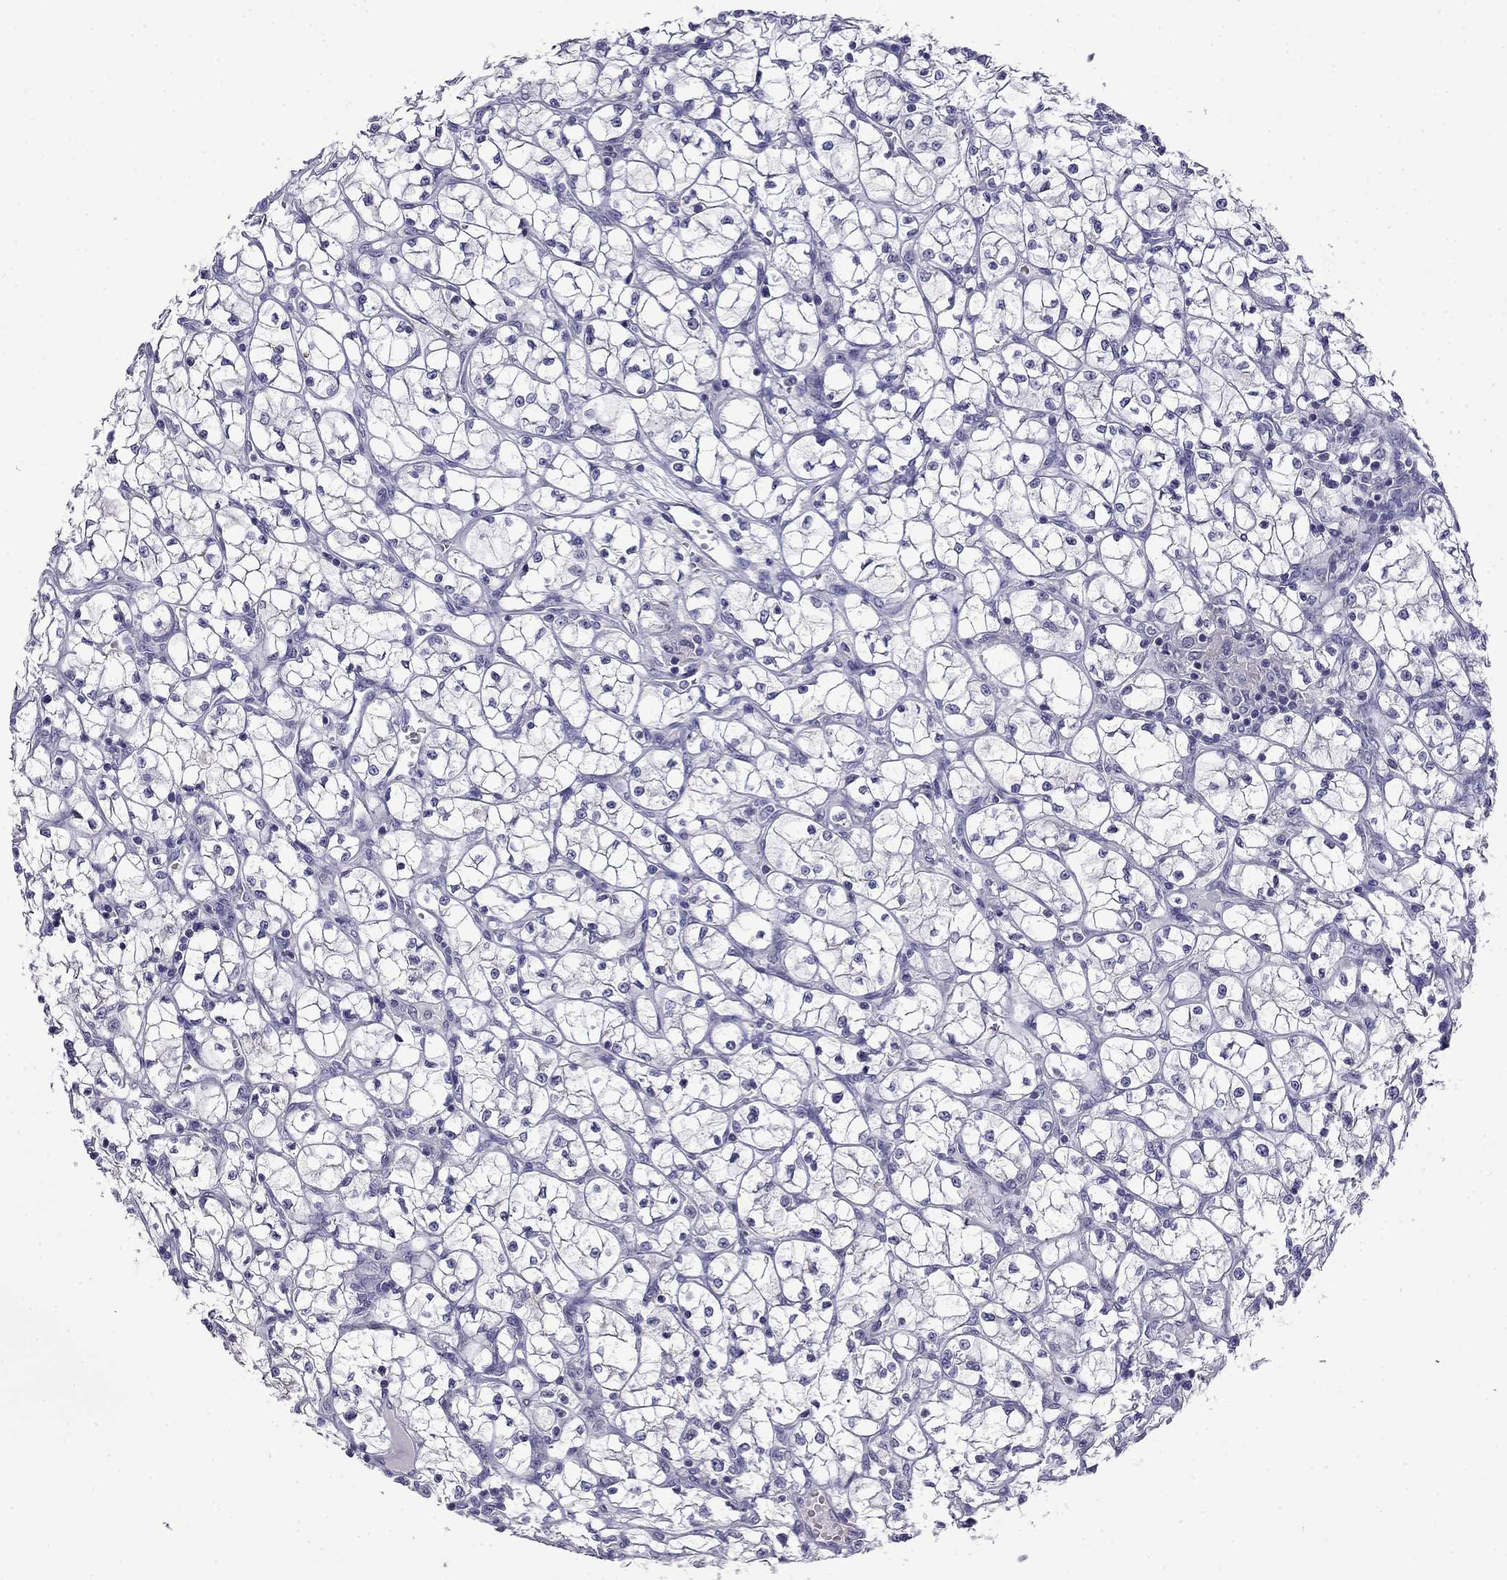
{"staining": {"intensity": "negative", "quantity": "none", "location": "none"}, "tissue": "renal cancer", "cell_type": "Tumor cells", "image_type": "cancer", "snomed": [{"axis": "morphology", "description": "Adenocarcinoma, NOS"}, {"axis": "topography", "description": "Kidney"}], "caption": "Immunohistochemistry (IHC) histopathology image of neoplastic tissue: human adenocarcinoma (renal) stained with DAB reveals no significant protein expression in tumor cells.", "gene": "PRR18", "patient": {"sex": "female", "age": 64}}